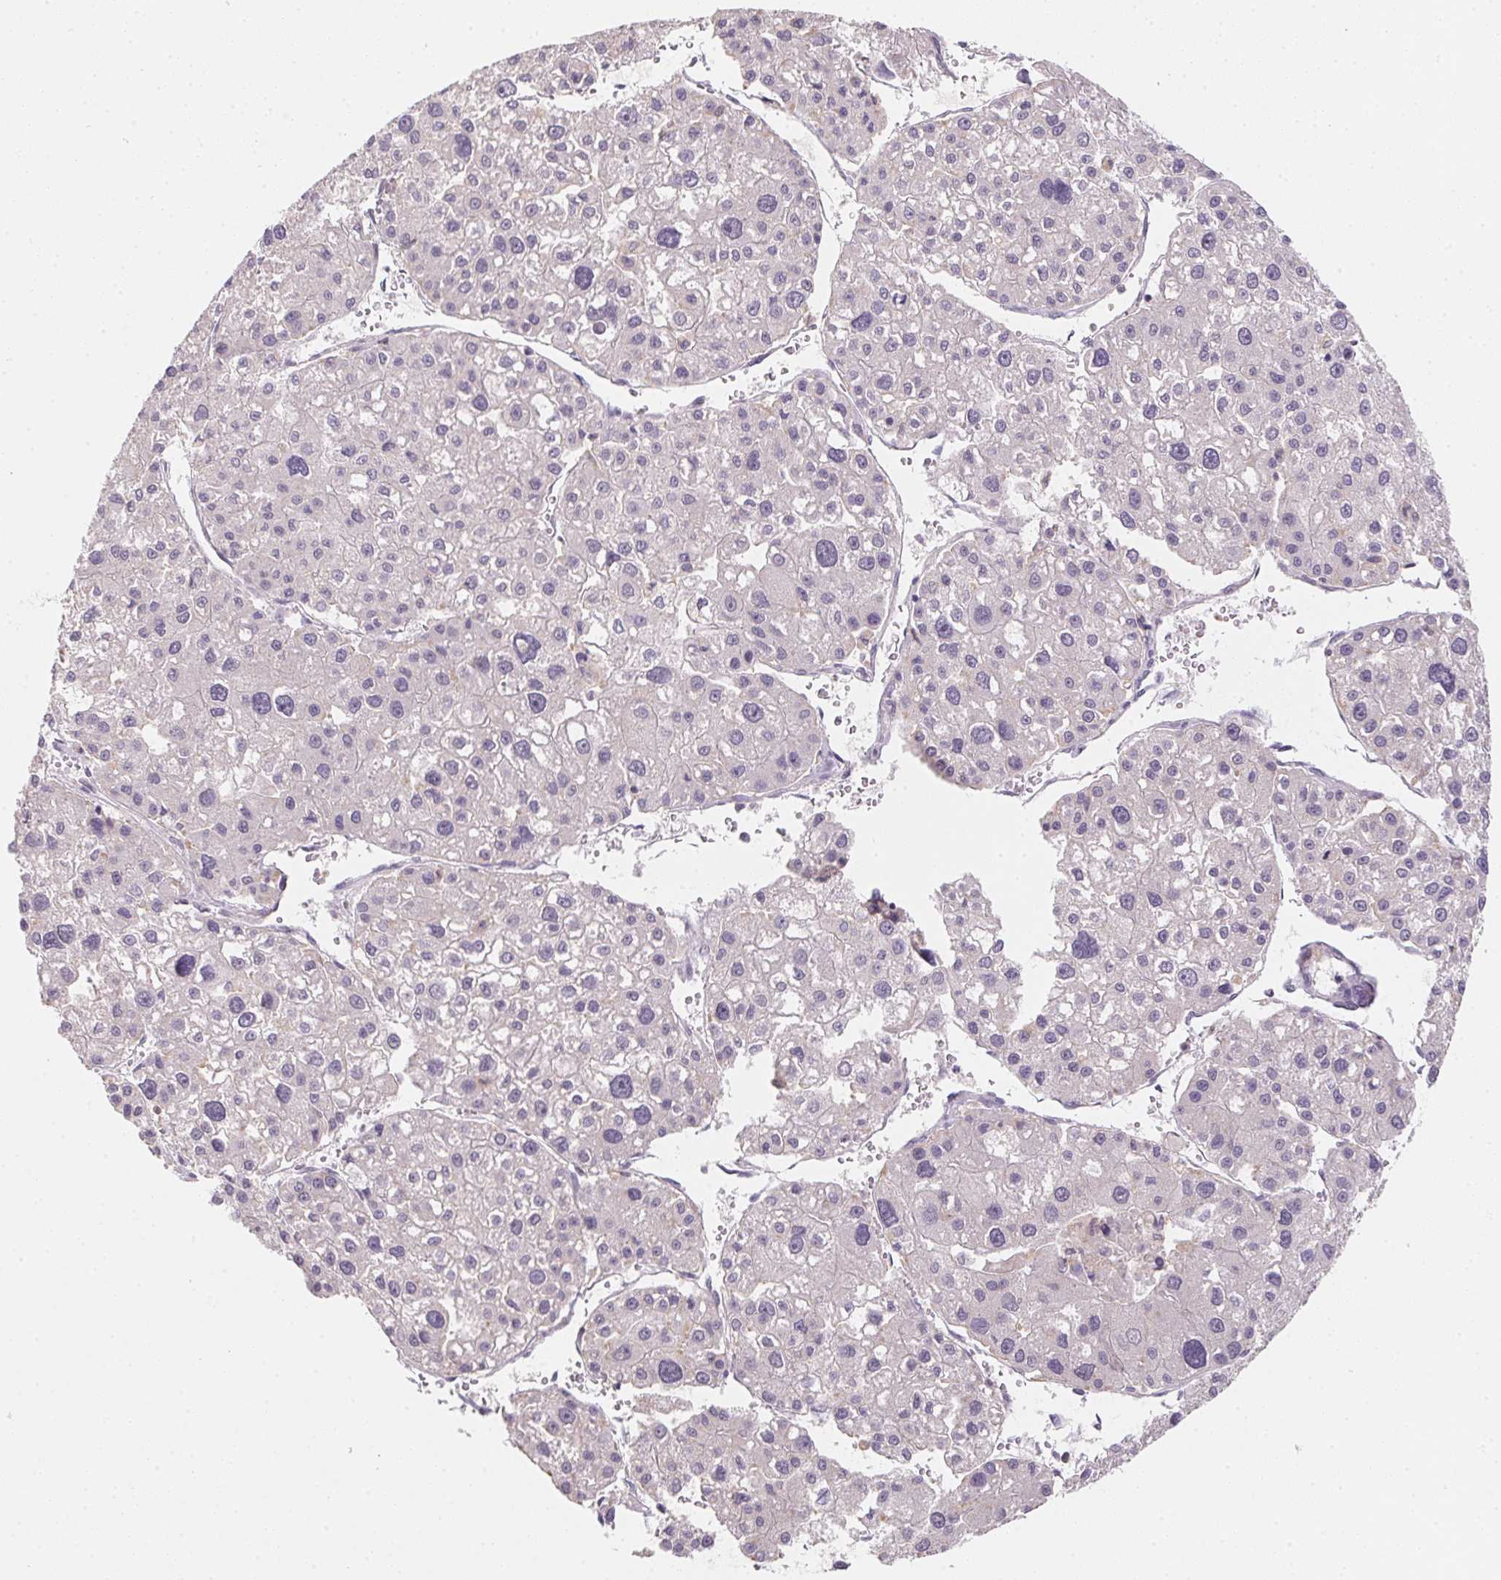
{"staining": {"intensity": "negative", "quantity": "none", "location": "none"}, "tissue": "liver cancer", "cell_type": "Tumor cells", "image_type": "cancer", "snomed": [{"axis": "morphology", "description": "Carcinoma, Hepatocellular, NOS"}, {"axis": "topography", "description": "Liver"}], "caption": "High power microscopy micrograph of an immunohistochemistry (IHC) micrograph of hepatocellular carcinoma (liver), revealing no significant expression in tumor cells.", "gene": "SLC6A18", "patient": {"sex": "male", "age": 73}}